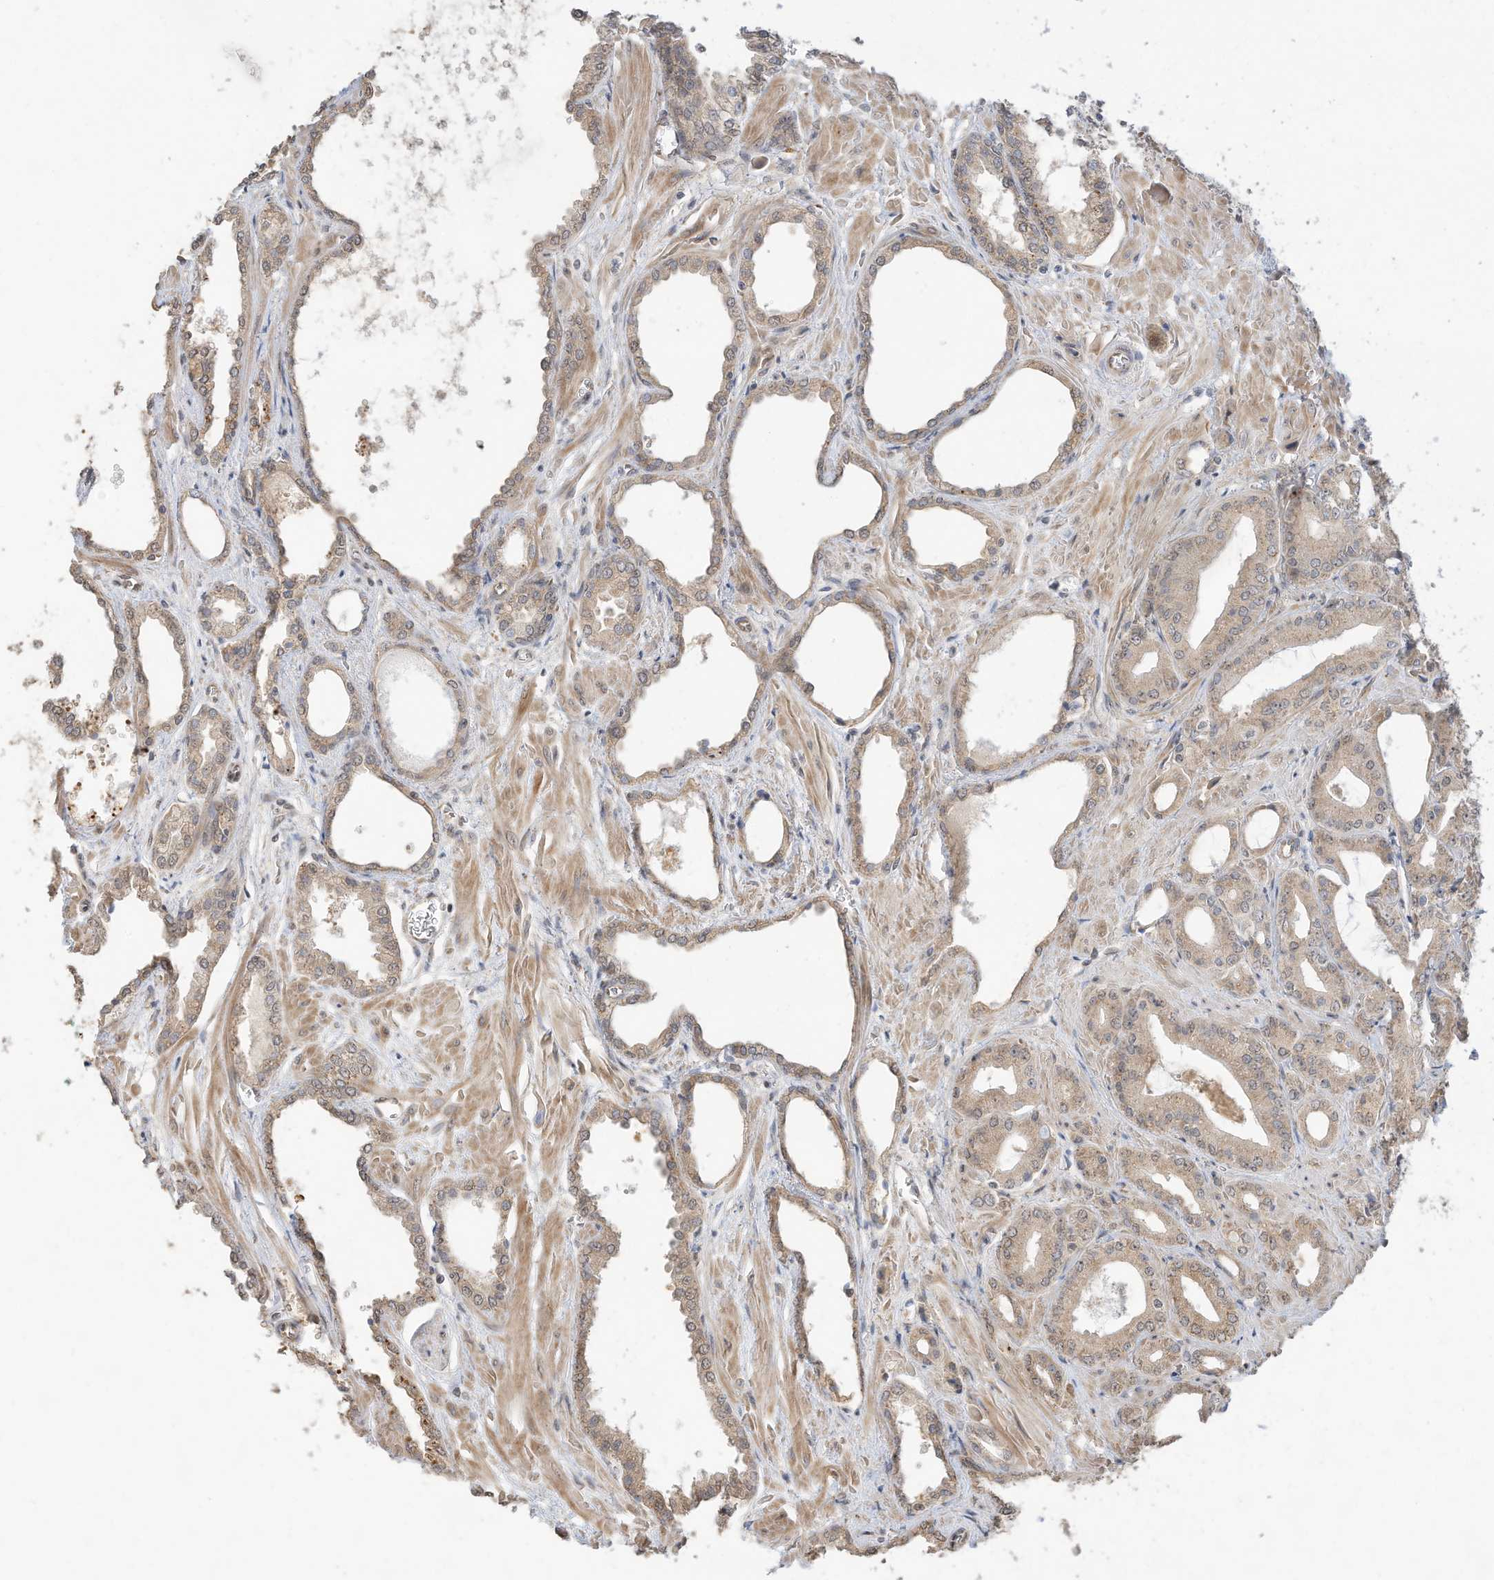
{"staining": {"intensity": "weak", "quantity": "25%-75%", "location": "cytoplasmic/membranous"}, "tissue": "prostate cancer", "cell_type": "Tumor cells", "image_type": "cancer", "snomed": [{"axis": "morphology", "description": "Adenocarcinoma, Low grade"}, {"axis": "topography", "description": "Prostate"}], "caption": "A high-resolution photomicrograph shows immunohistochemistry staining of prostate cancer, which displays weak cytoplasmic/membranous staining in approximately 25%-75% of tumor cells.", "gene": "CAGE1", "patient": {"sex": "male", "age": 67}}